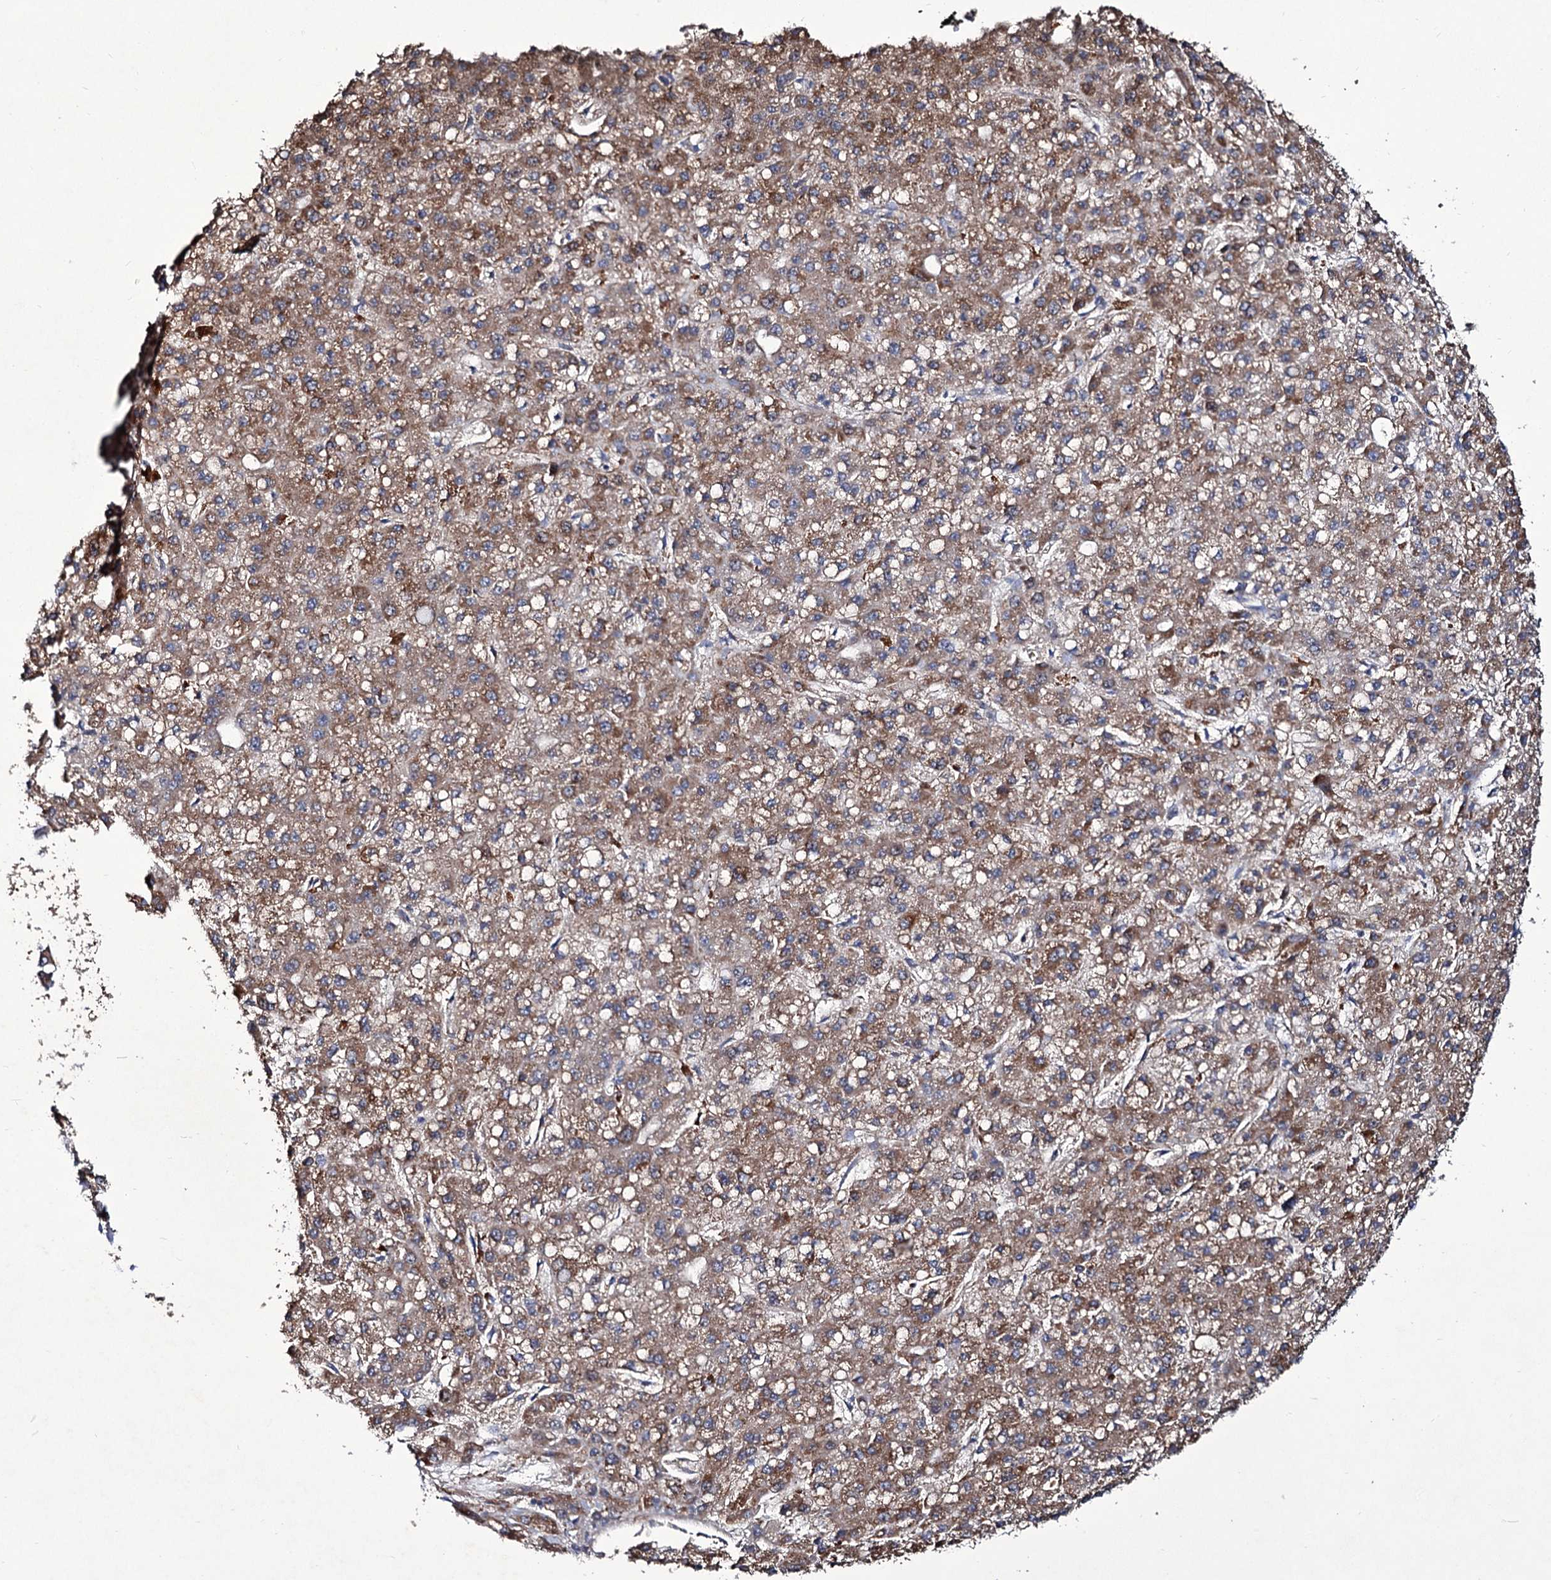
{"staining": {"intensity": "moderate", "quantity": ">75%", "location": "cytoplasmic/membranous"}, "tissue": "liver cancer", "cell_type": "Tumor cells", "image_type": "cancer", "snomed": [{"axis": "morphology", "description": "Carcinoma, Hepatocellular, NOS"}, {"axis": "topography", "description": "Liver"}], "caption": "Human liver hepatocellular carcinoma stained with a brown dye exhibits moderate cytoplasmic/membranous positive positivity in approximately >75% of tumor cells.", "gene": "TUBGCP5", "patient": {"sex": "male", "age": 67}}